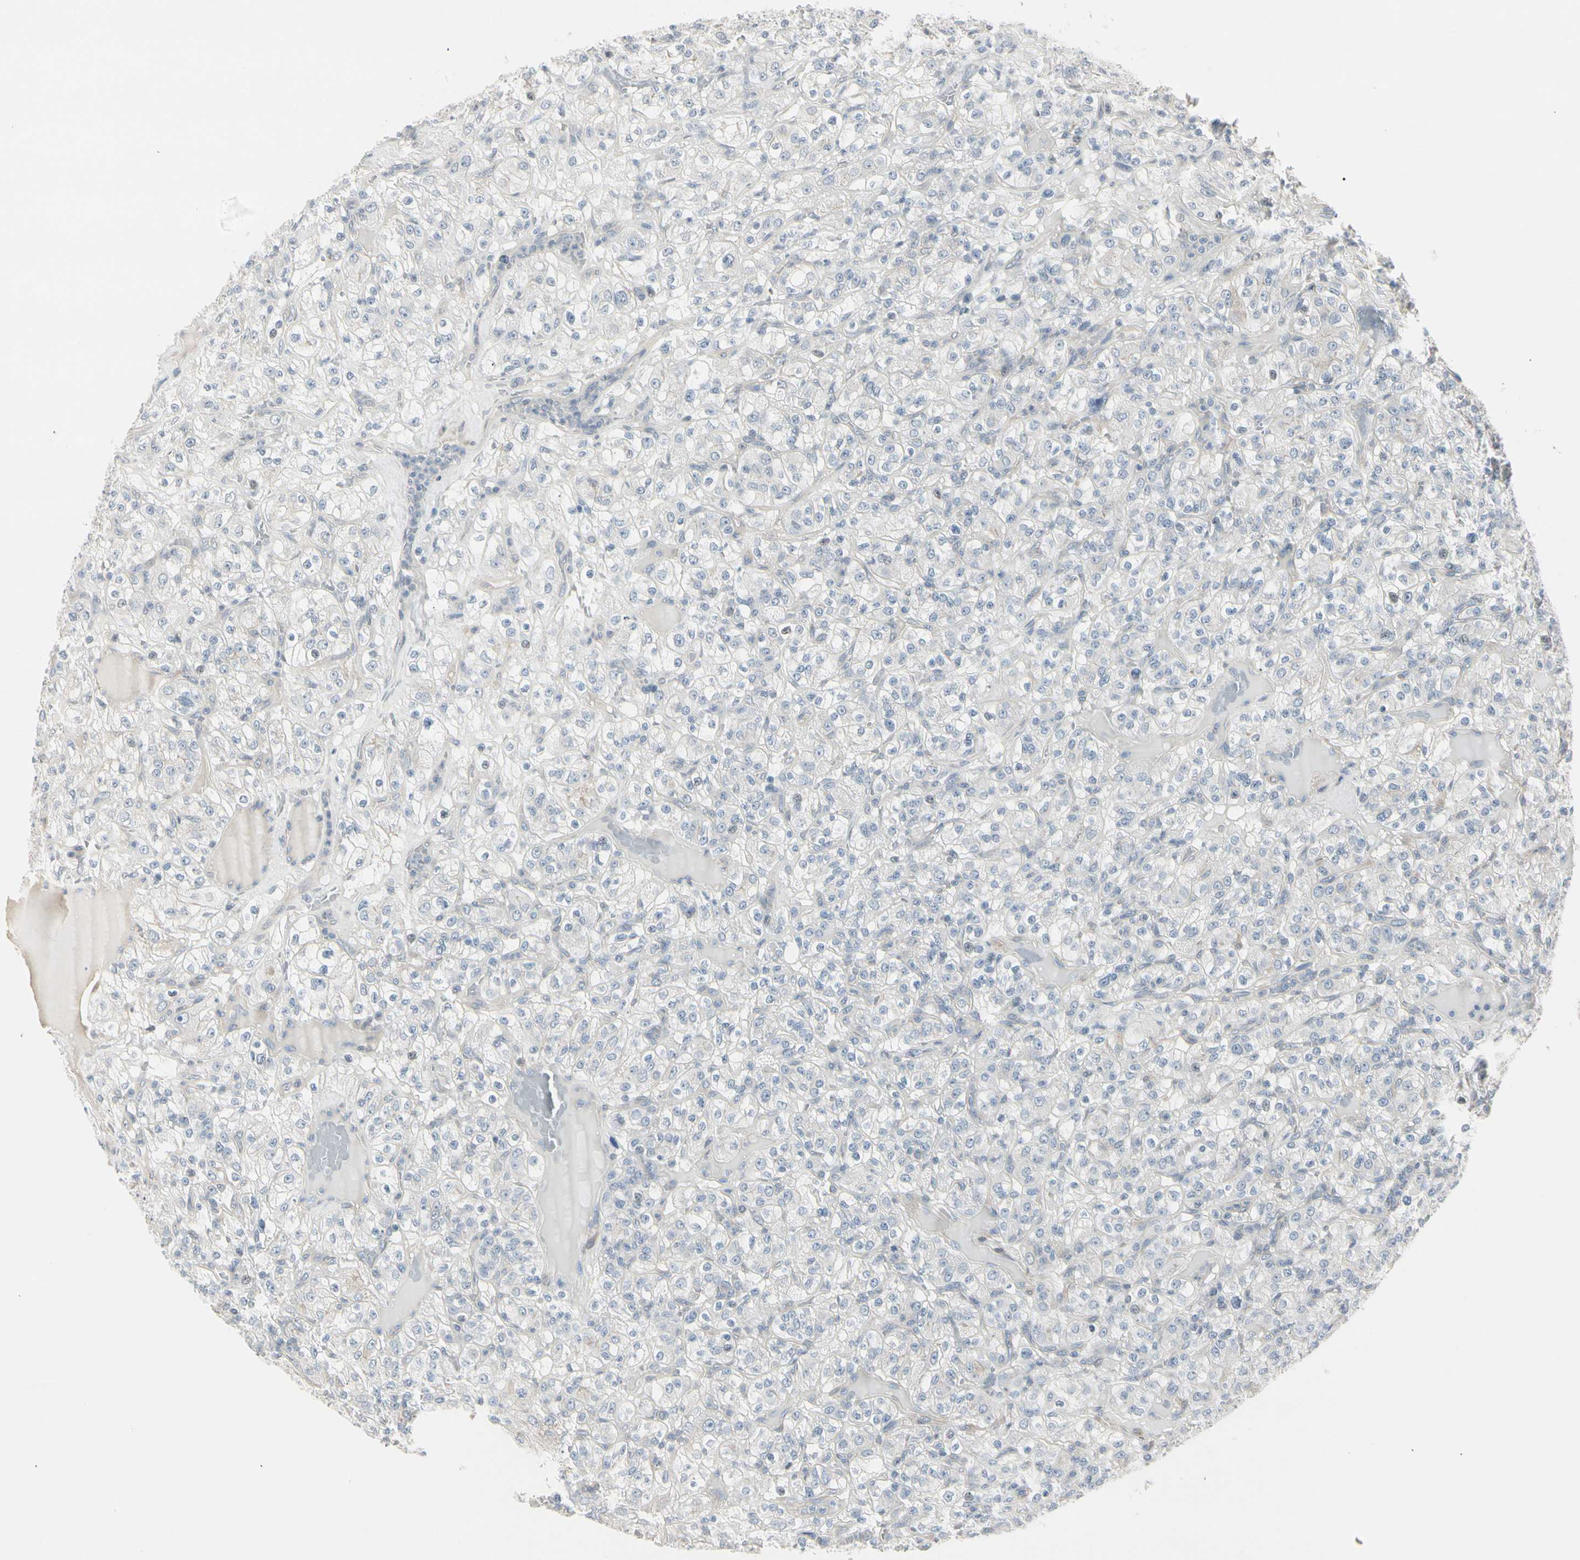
{"staining": {"intensity": "negative", "quantity": "none", "location": "none"}, "tissue": "renal cancer", "cell_type": "Tumor cells", "image_type": "cancer", "snomed": [{"axis": "morphology", "description": "Normal tissue, NOS"}, {"axis": "morphology", "description": "Adenocarcinoma, NOS"}, {"axis": "topography", "description": "Kidney"}], "caption": "This is an immunohistochemistry (IHC) image of human renal cancer (adenocarcinoma). There is no positivity in tumor cells.", "gene": "DMPK", "patient": {"sex": "female", "age": 72}}